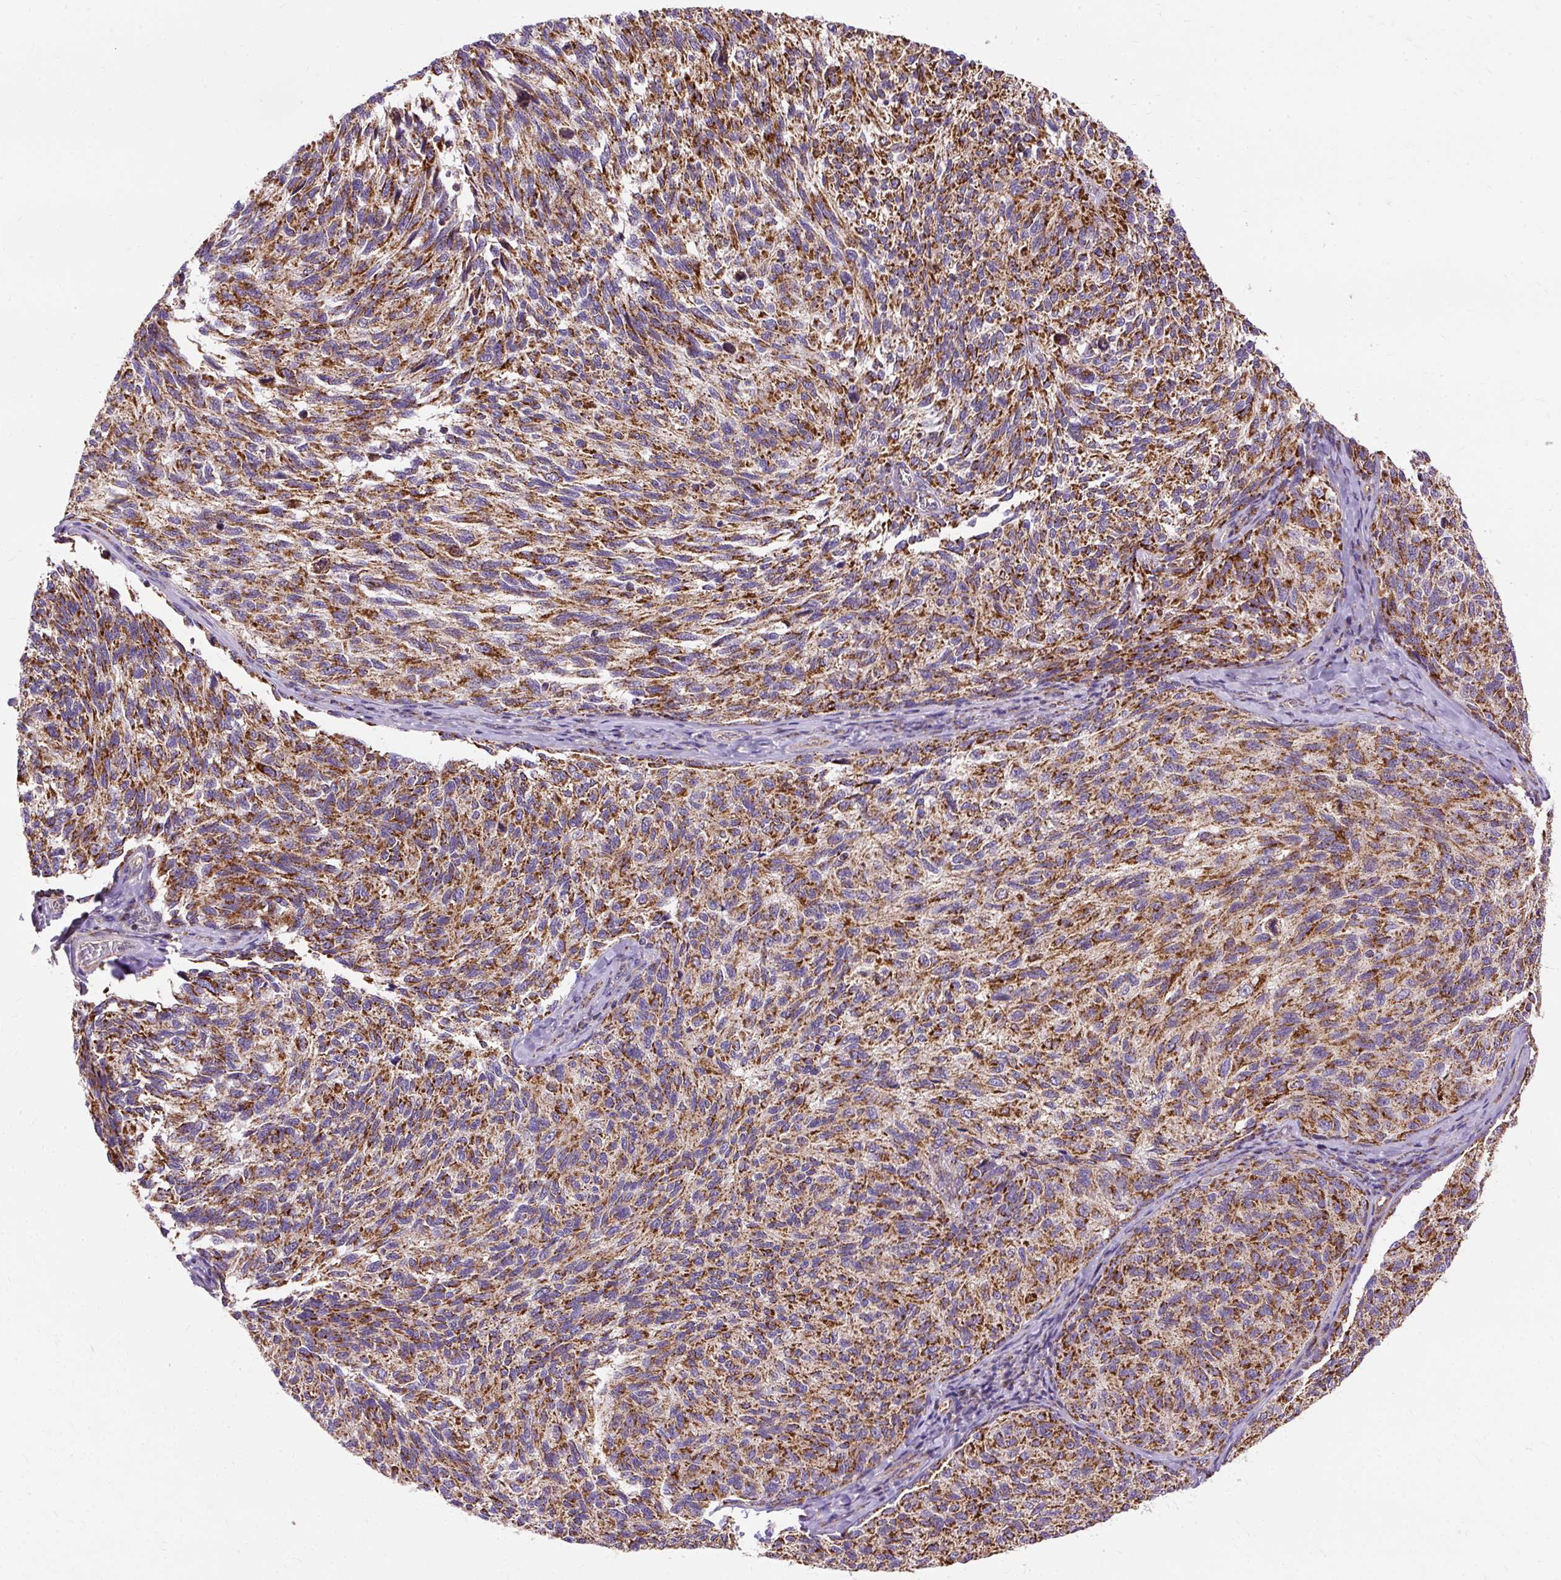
{"staining": {"intensity": "moderate", "quantity": ">75%", "location": "cytoplasmic/membranous"}, "tissue": "melanoma", "cell_type": "Tumor cells", "image_type": "cancer", "snomed": [{"axis": "morphology", "description": "Malignant melanoma, NOS"}, {"axis": "topography", "description": "Skin"}], "caption": "IHC (DAB) staining of malignant melanoma shows moderate cytoplasmic/membranous protein positivity in about >75% of tumor cells.", "gene": "CEP290", "patient": {"sex": "female", "age": 73}}